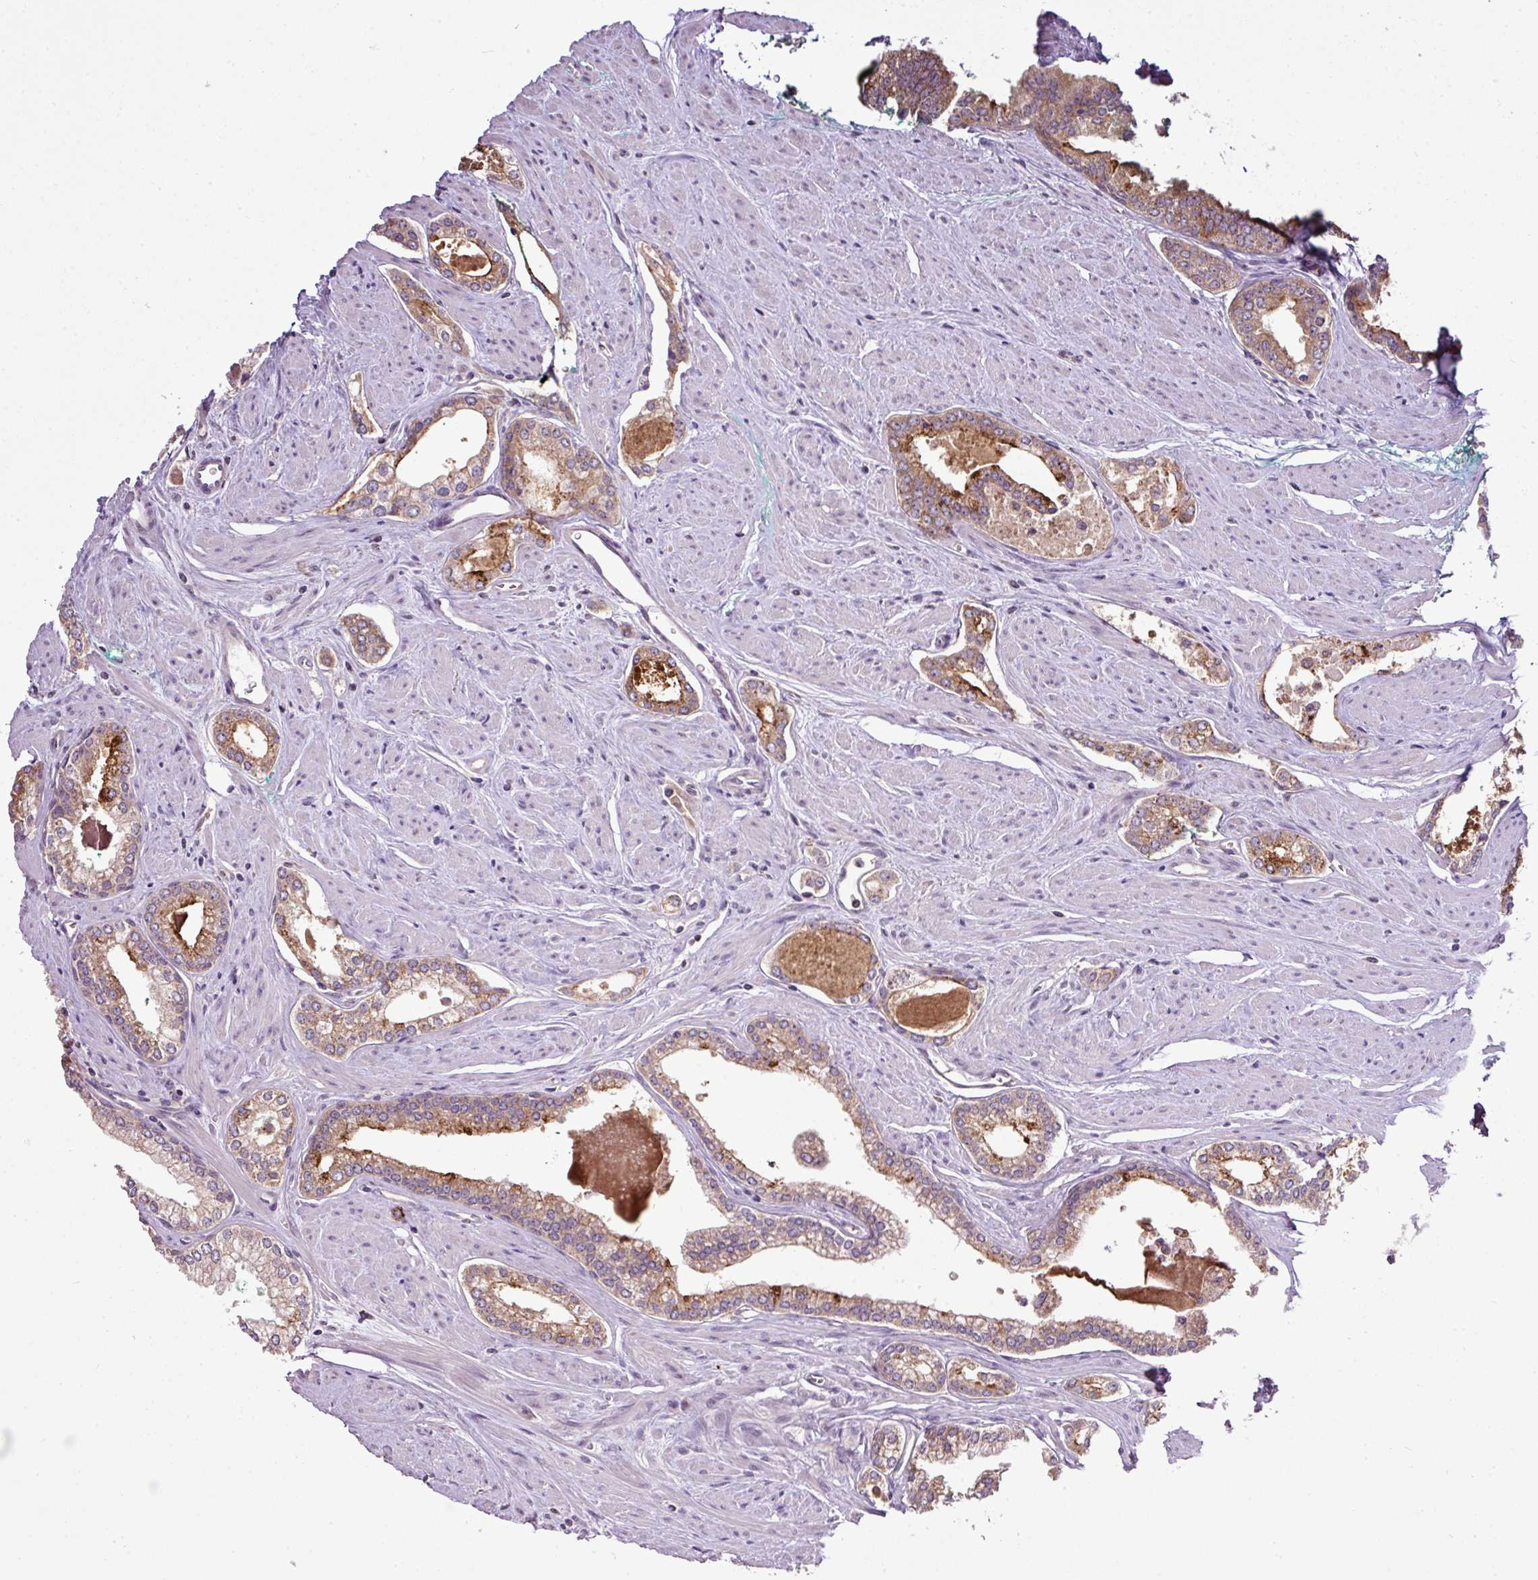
{"staining": {"intensity": "moderate", "quantity": ">75%", "location": "cytoplasmic/membranous"}, "tissue": "prostate cancer", "cell_type": "Tumor cells", "image_type": "cancer", "snomed": [{"axis": "morphology", "description": "Adenocarcinoma, Low grade"}, {"axis": "topography", "description": "Prostate and seminal vesicle, NOS"}], "caption": "Brown immunohistochemical staining in prostate cancer (low-grade adenocarcinoma) displays moderate cytoplasmic/membranous staining in approximately >75% of tumor cells.", "gene": "SMCO4", "patient": {"sex": "male", "age": 60}}